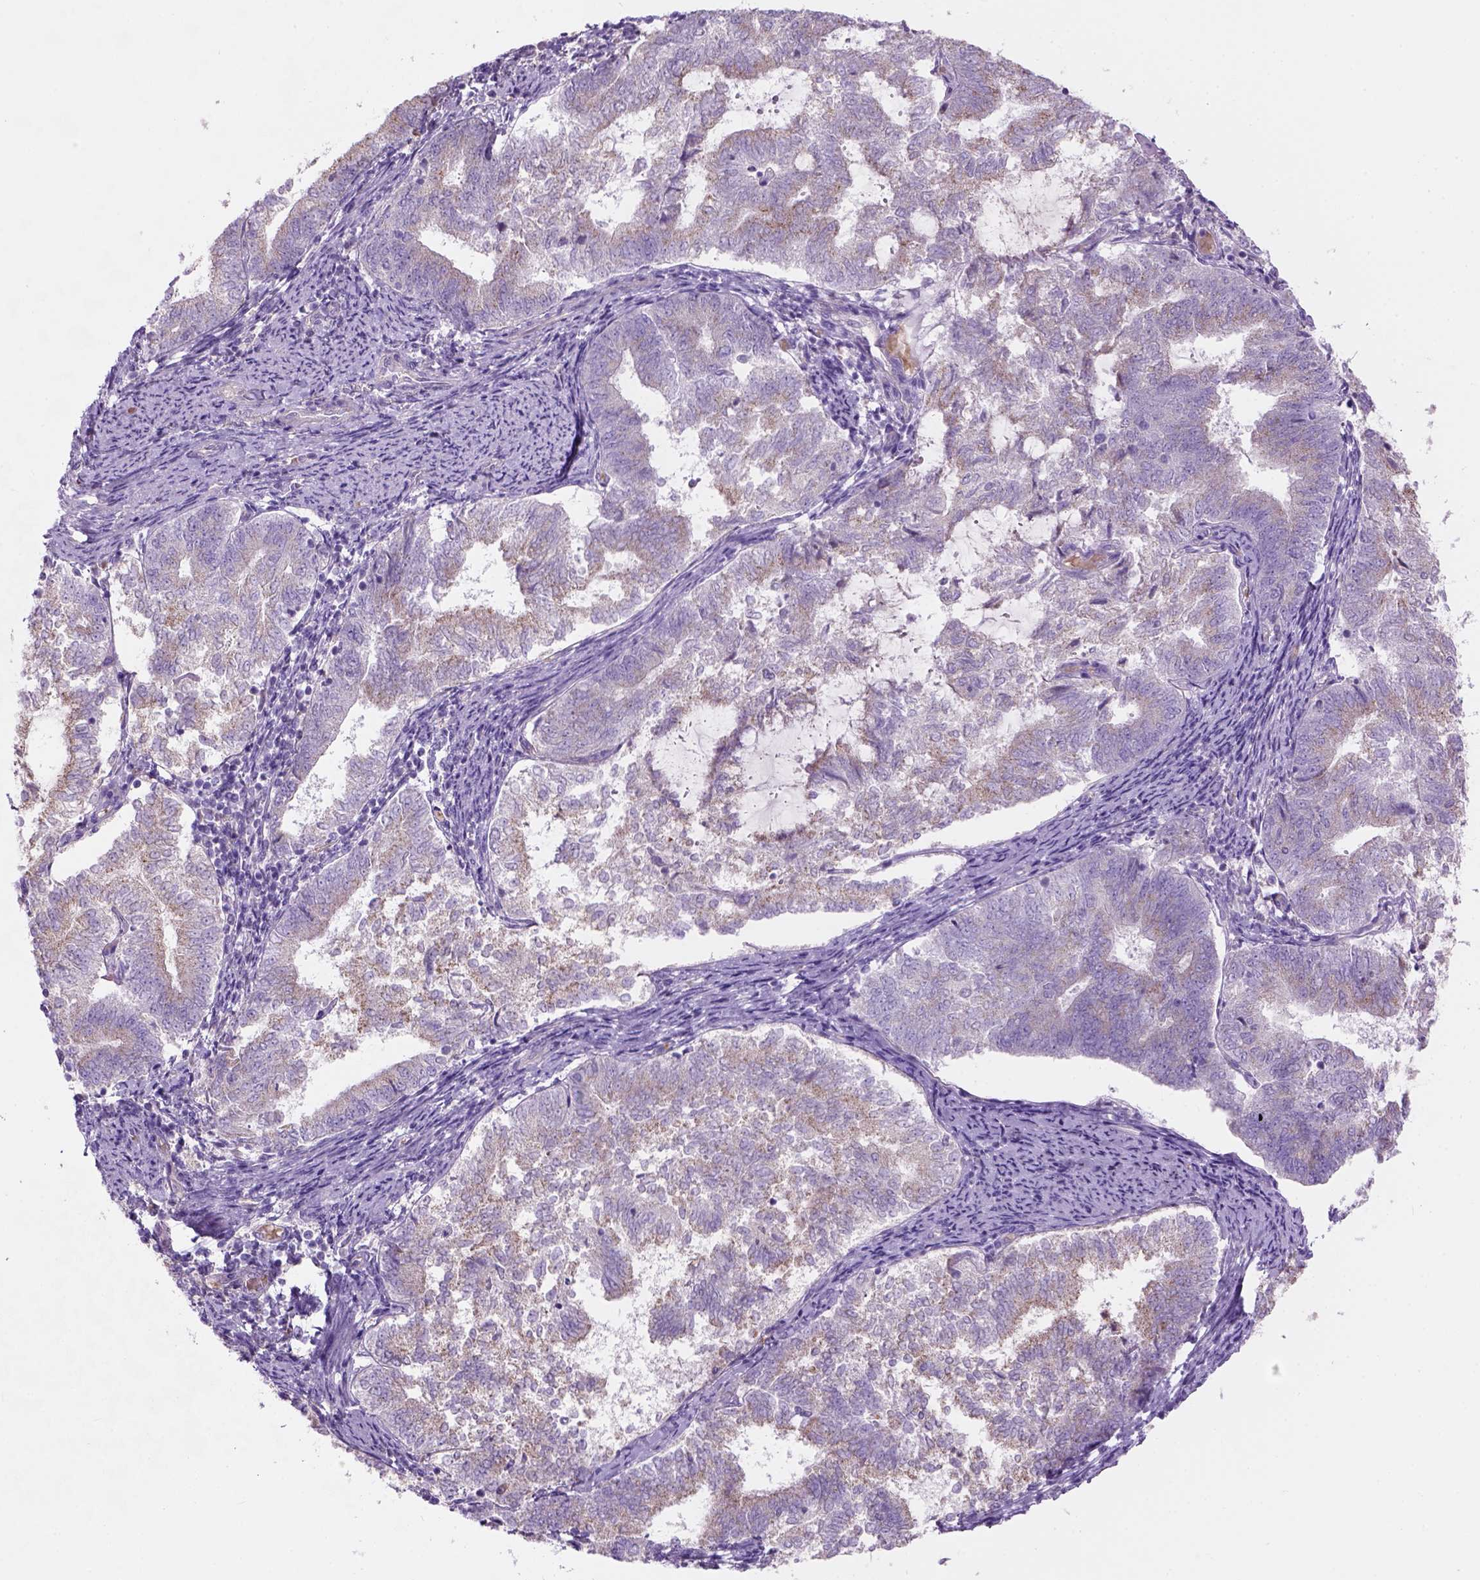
{"staining": {"intensity": "weak", "quantity": "25%-75%", "location": "cytoplasmic/membranous"}, "tissue": "endometrial cancer", "cell_type": "Tumor cells", "image_type": "cancer", "snomed": [{"axis": "morphology", "description": "Adenocarcinoma, NOS"}, {"axis": "topography", "description": "Endometrium"}], "caption": "Immunohistochemistry (IHC) micrograph of endometrial cancer stained for a protein (brown), which reveals low levels of weak cytoplasmic/membranous positivity in about 25%-75% of tumor cells.", "gene": "CD84", "patient": {"sex": "female", "age": 65}}